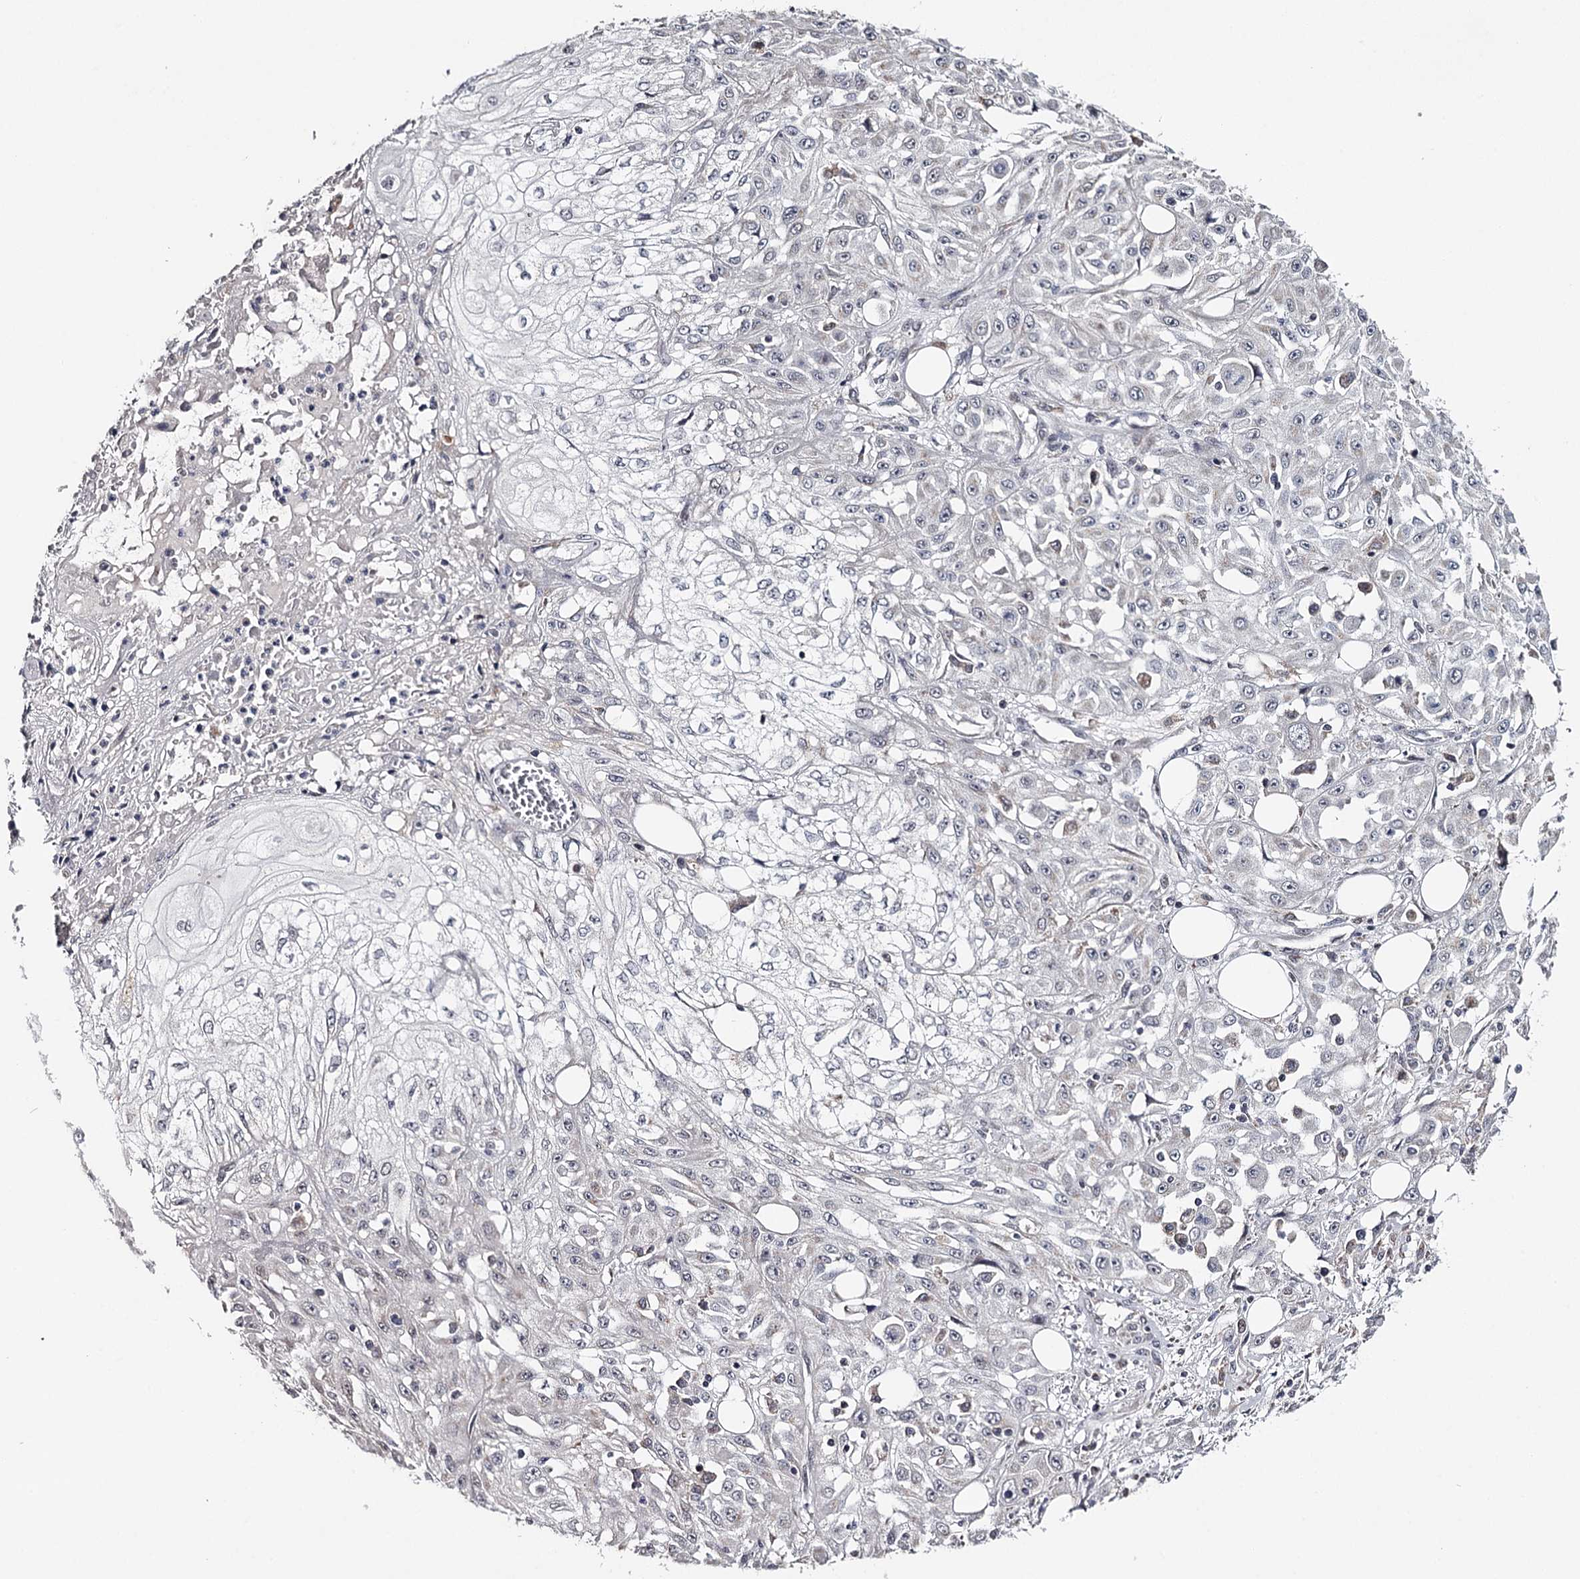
{"staining": {"intensity": "negative", "quantity": "none", "location": "none"}, "tissue": "skin cancer", "cell_type": "Tumor cells", "image_type": "cancer", "snomed": [{"axis": "morphology", "description": "Squamous cell carcinoma, NOS"}, {"axis": "morphology", "description": "Squamous cell carcinoma, metastatic, NOS"}, {"axis": "topography", "description": "Skin"}, {"axis": "topography", "description": "Lymph node"}], "caption": "Tumor cells are negative for brown protein staining in skin squamous cell carcinoma. The staining was performed using DAB (3,3'-diaminobenzidine) to visualize the protein expression in brown, while the nuclei were stained in blue with hematoxylin (Magnification: 20x).", "gene": "GTSF1", "patient": {"sex": "male", "age": 75}}